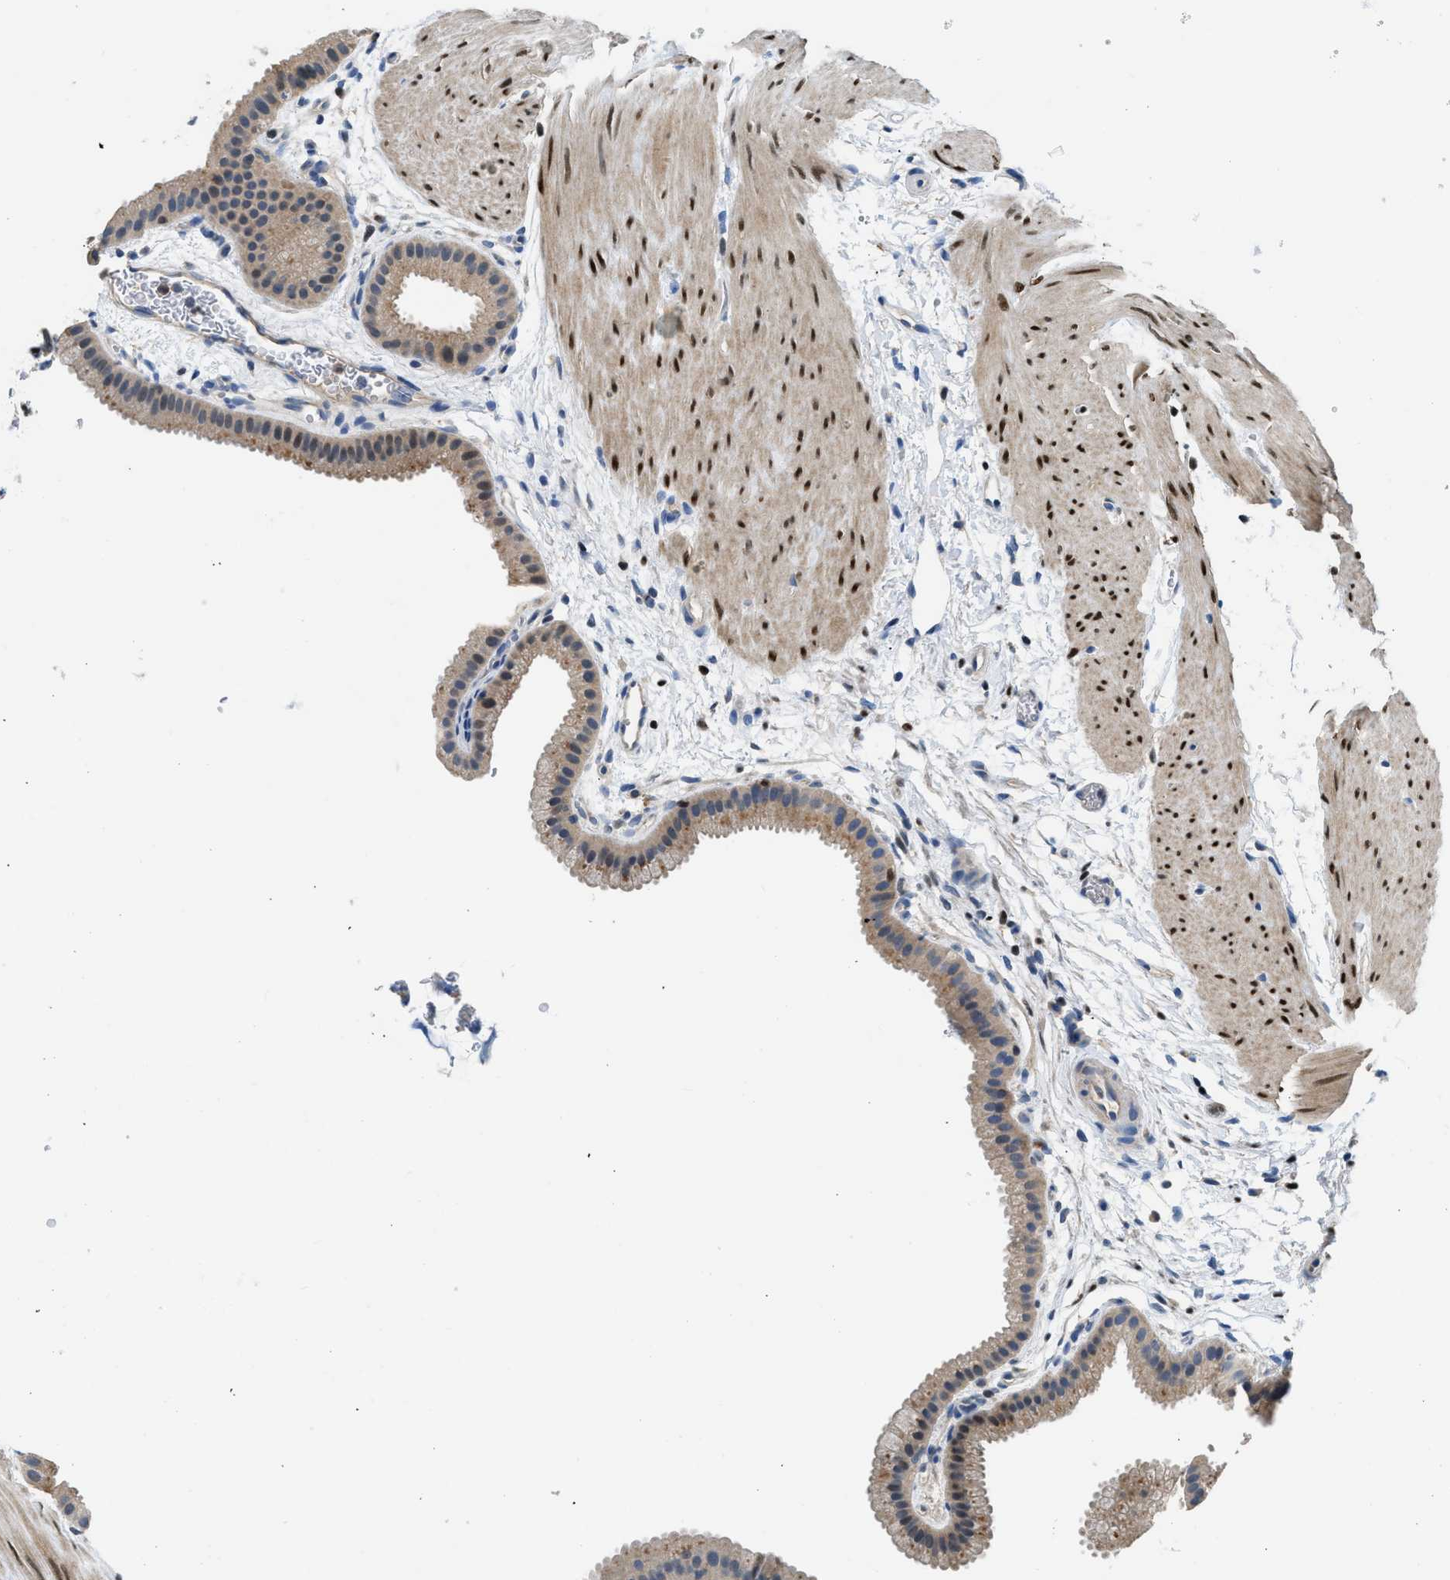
{"staining": {"intensity": "weak", "quantity": ">75%", "location": "cytoplasmic/membranous"}, "tissue": "gallbladder", "cell_type": "Glandular cells", "image_type": "normal", "snomed": [{"axis": "morphology", "description": "Normal tissue, NOS"}, {"axis": "topography", "description": "Gallbladder"}], "caption": "Glandular cells display weak cytoplasmic/membranous staining in about >75% of cells in benign gallbladder. Nuclei are stained in blue.", "gene": "TOX", "patient": {"sex": "female", "age": 64}}